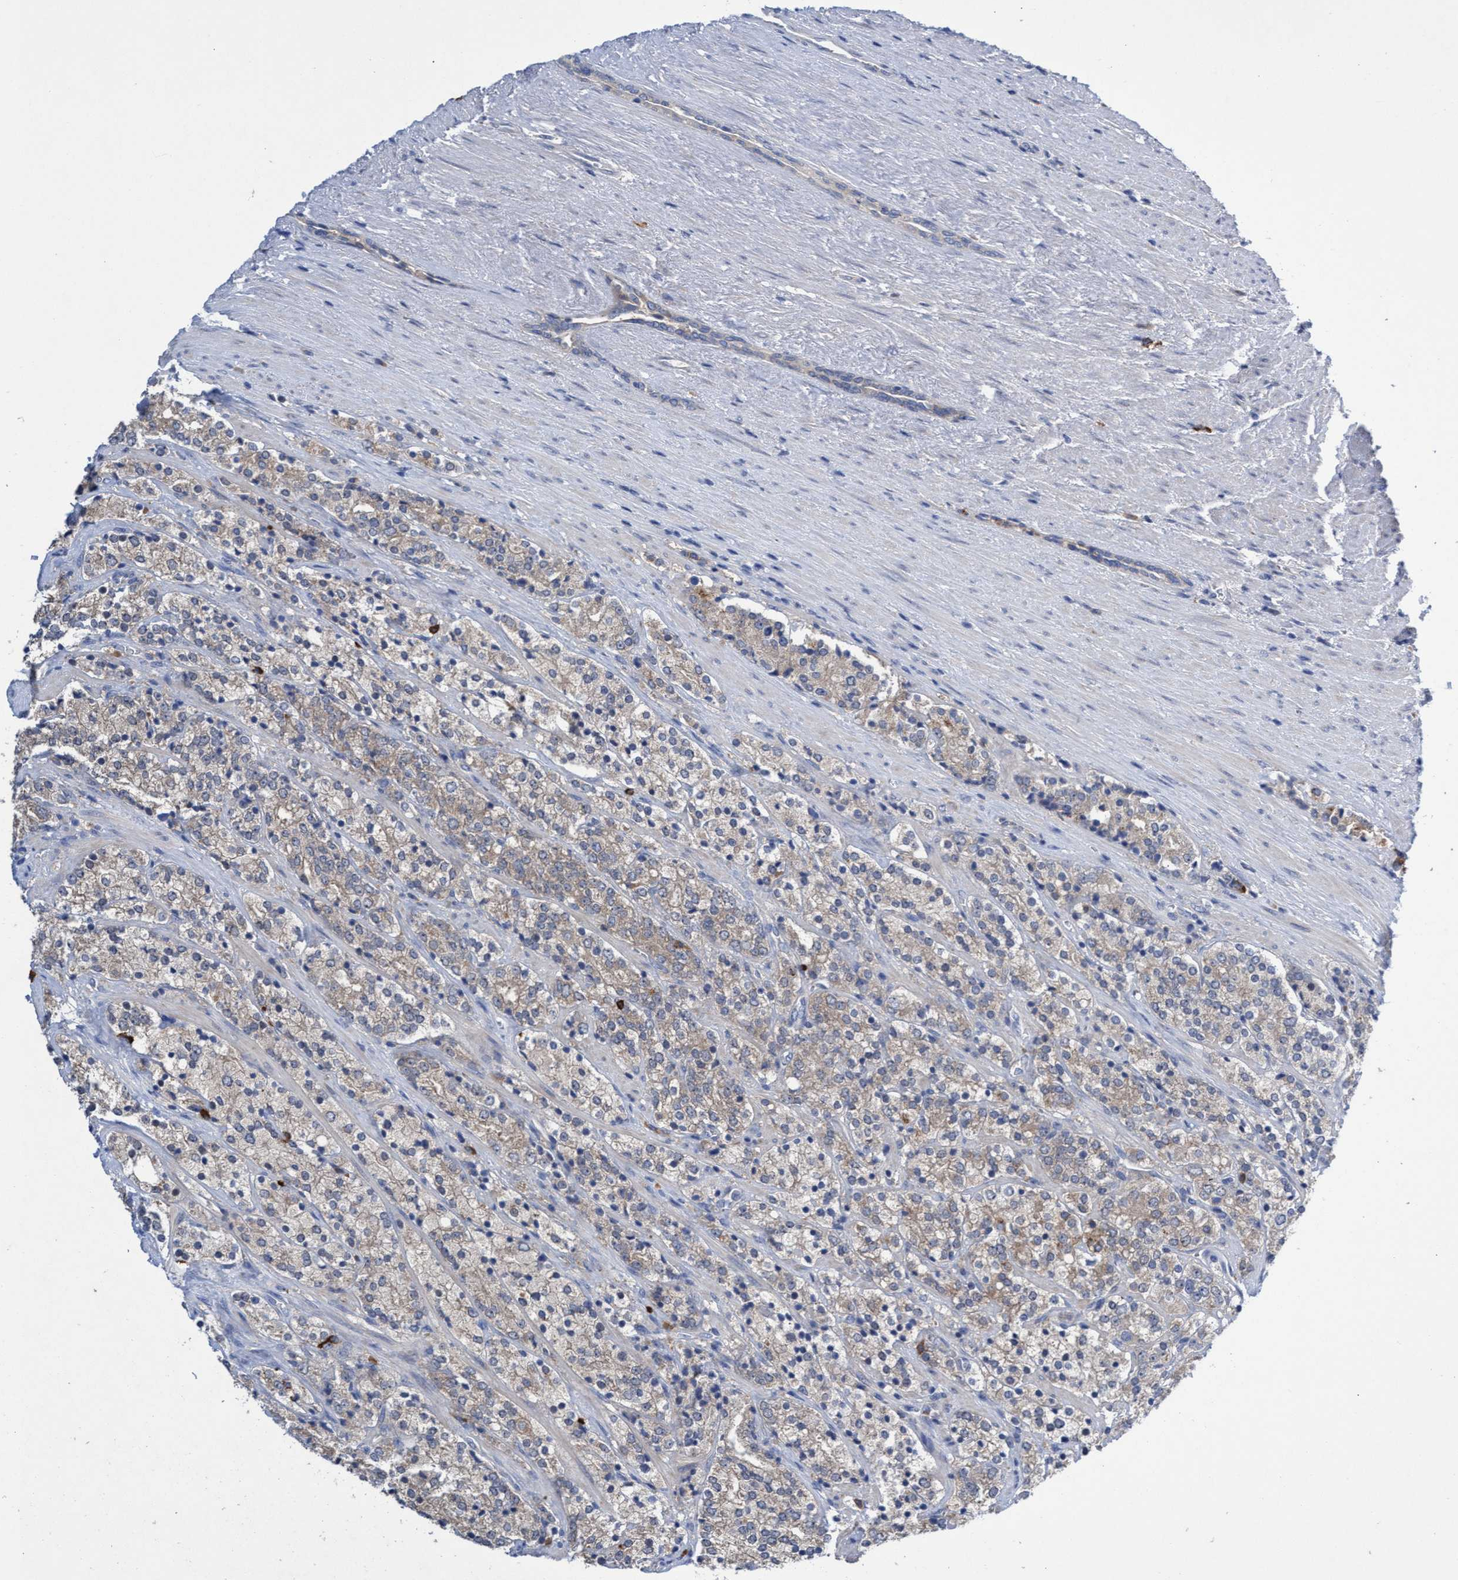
{"staining": {"intensity": "weak", "quantity": "25%-75%", "location": "cytoplasmic/membranous"}, "tissue": "prostate cancer", "cell_type": "Tumor cells", "image_type": "cancer", "snomed": [{"axis": "morphology", "description": "Adenocarcinoma, High grade"}, {"axis": "topography", "description": "Prostate"}], "caption": "Prostate high-grade adenocarcinoma stained with IHC shows weak cytoplasmic/membranous staining in about 25%-75% of tumor cells.", "gene": "SVEP1", "patient": {"sex": "male", "age": 71}}